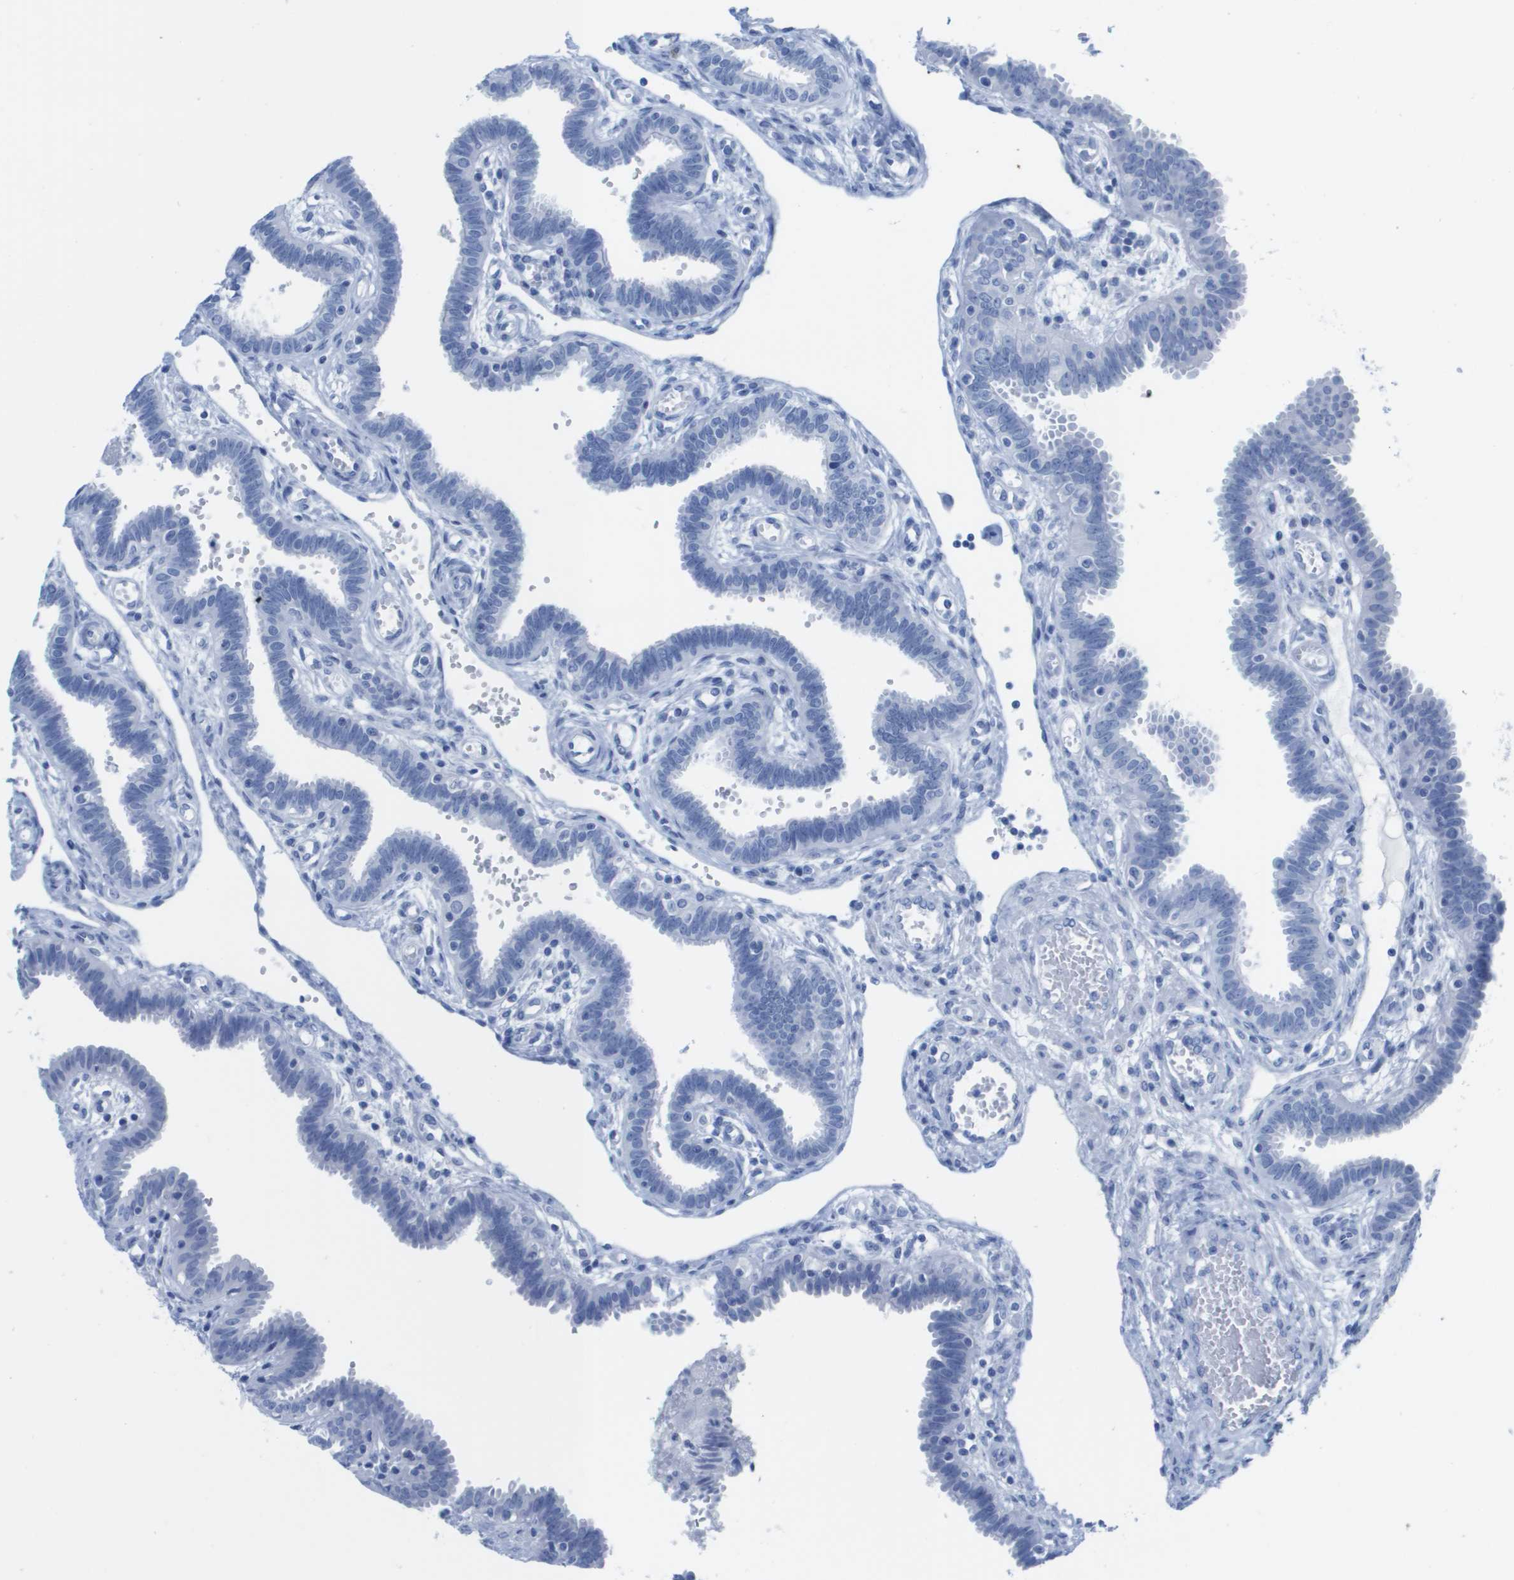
{"staining": {"intensity": "negative", "quantity": "none", "location": "none"}, "tissue": "fallopian tube", "cell_type": "Glandular cells", "image_type": "normal", "snomed": [{"axis": "morphology", "description": "Normal tissue, NOS"}, {"axis": "topography", "description": "Fallopian tube"}, {"axis": "topography", "description": "Placenta"}], "caption": "Glandular cells show no significant staining in unremarkable fallopian tube.", "gene": "KCNA3", "patient": {"sex": "female", "age": 32}}